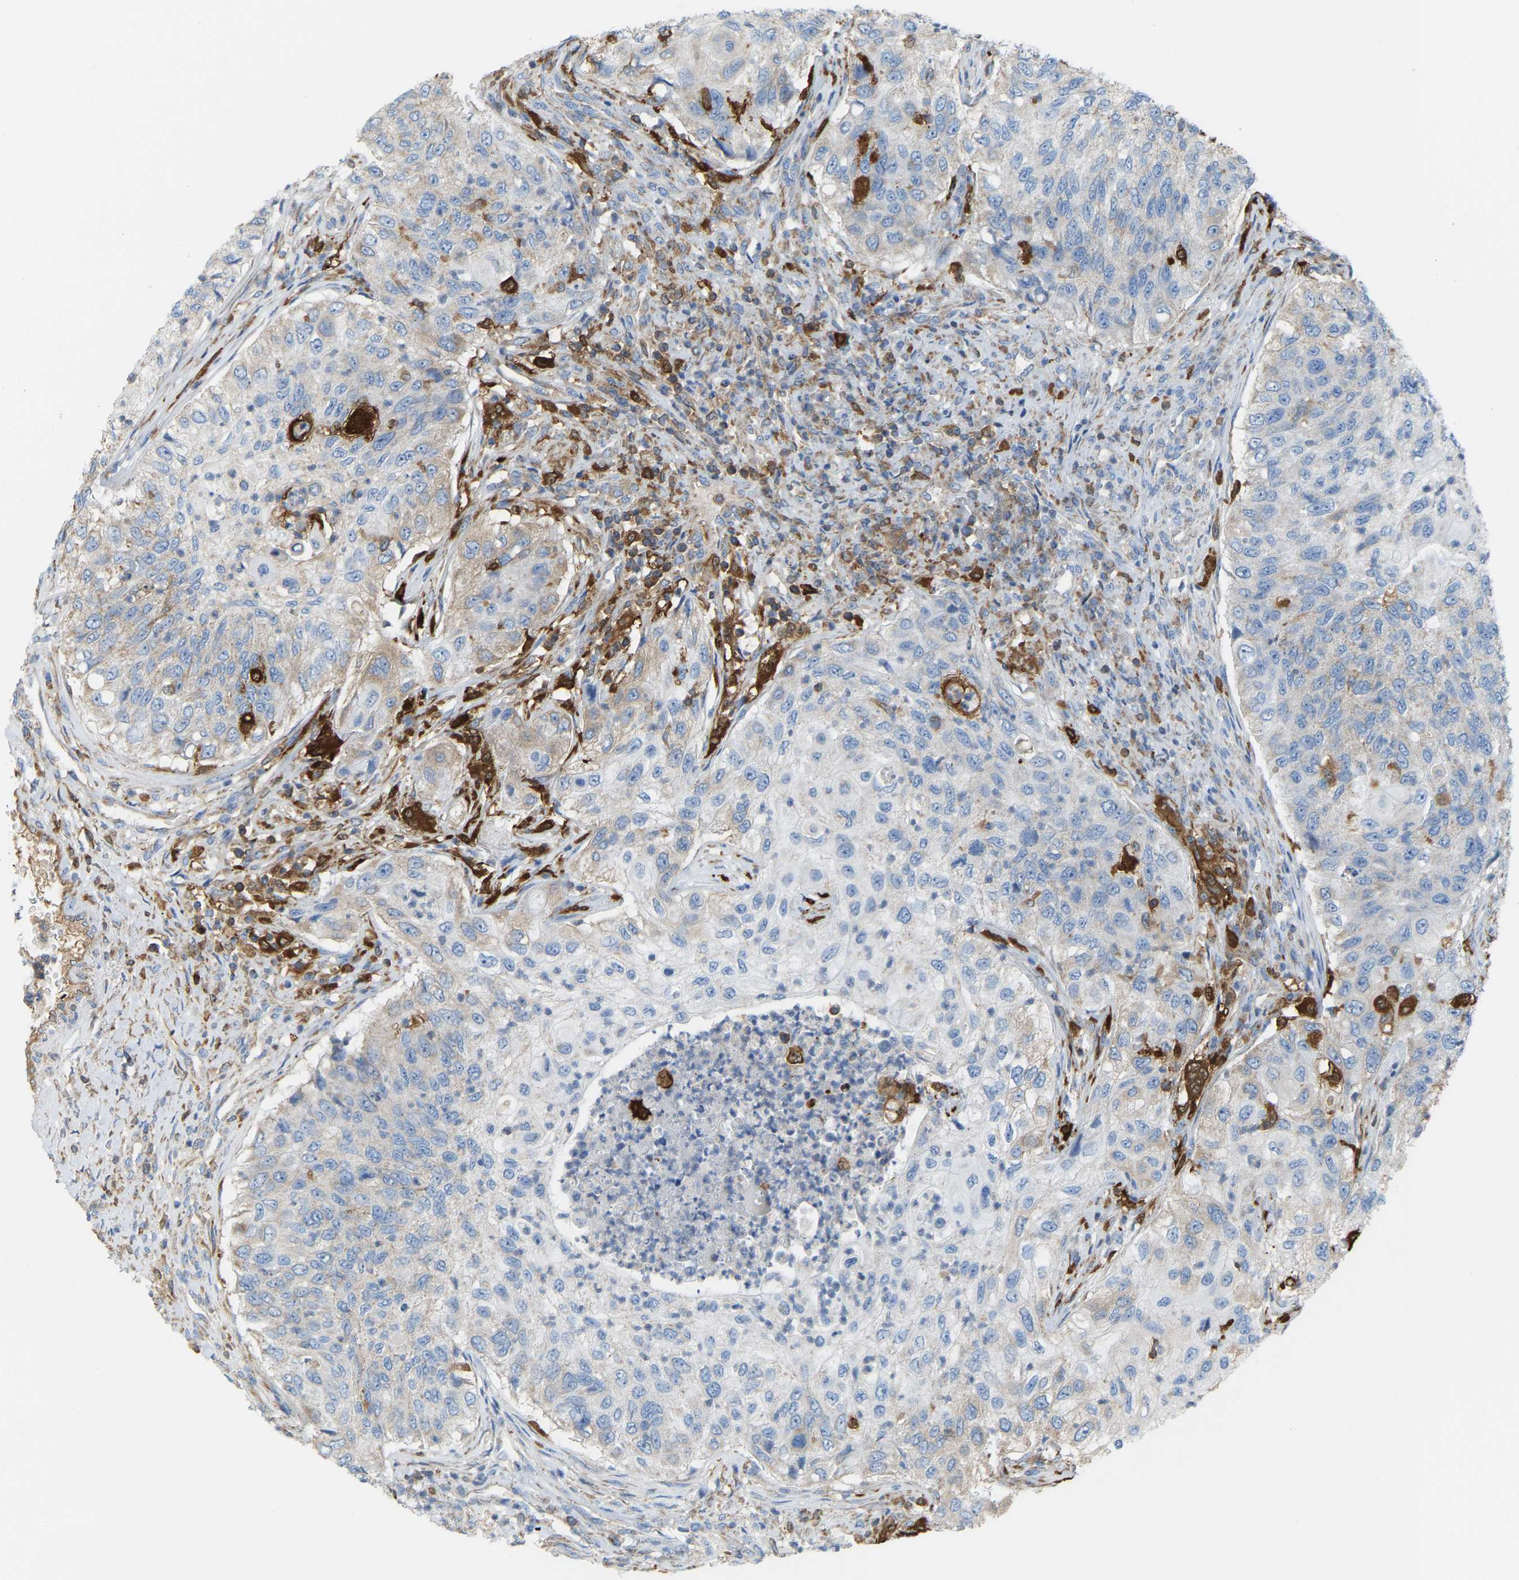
{"staining": {"intensity": "negative", "quantity": "none", "location": "none"}, "tissue": "urothelial cancer", "cell_type": "Tumor cells", "image_type": "cancer", "snomed": [{"axis": "morphology", "description": "Urothelial carcinoma, High grade"}, {"axis": "topography", "description": "Urinary bladder"}], "caption": "Immunohistochemical staining of high-grade urothelial carcinoma demonstrates no significant expression in tumor cells.", "gene": "CROT", "patient": {"sex": "female", "age": 60}}